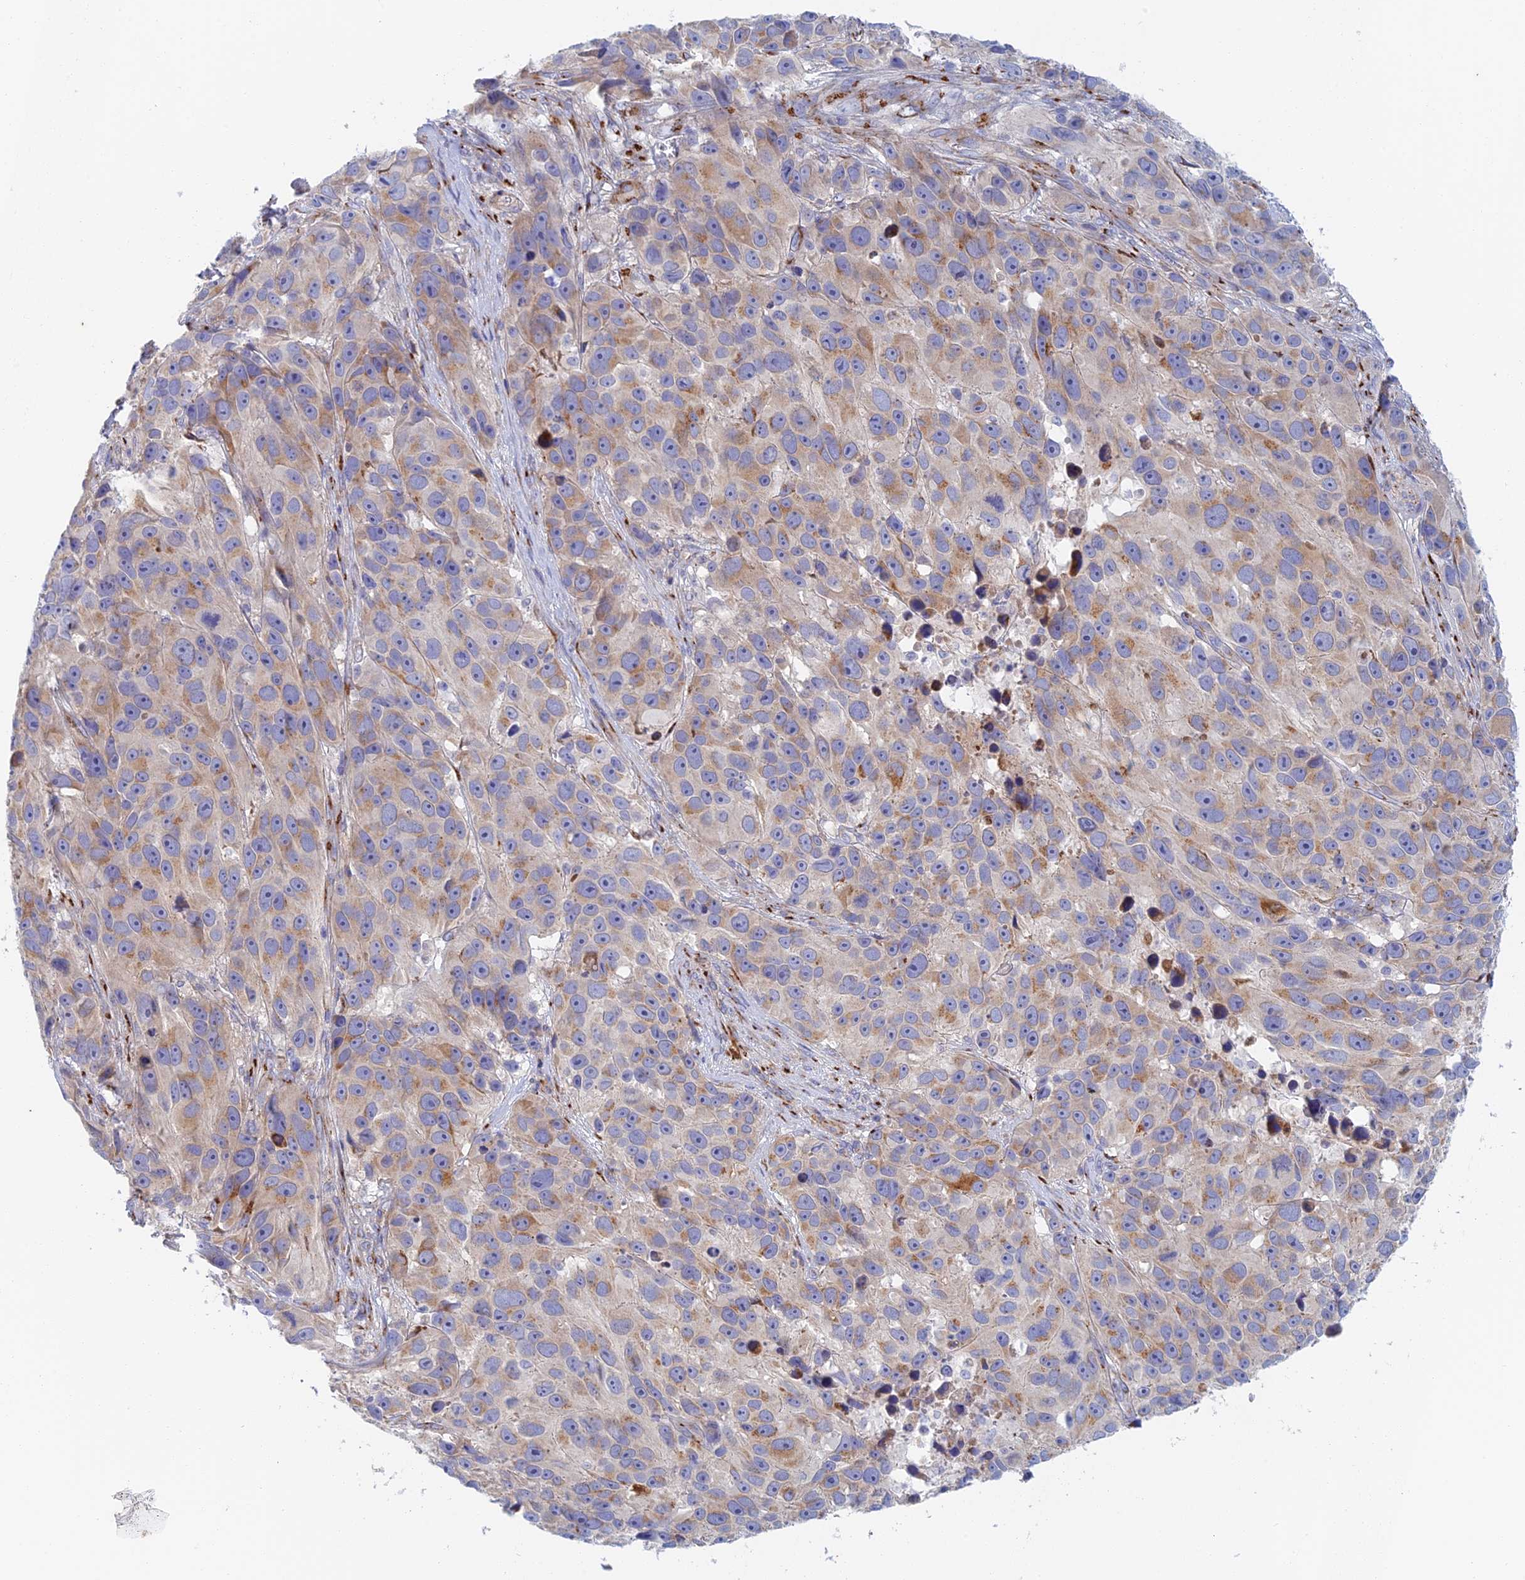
{"staining": {"intensity": "weak", "quantity": ">75%", "location": "cytoplasmic/membranous"}, "tissue": "melanoma", "cell_type": "Tumor cells", "image_type": "cancer", "snomed": [{"axis": "morphology", "description": "Malignant melanoma, NOS"}, {"axis": "topography", "description": "Skin"}], "caption": "Human melanoma stained for a protein (brown) demonstrates weak cytoplasmic/membranous positive staining in about >75% of tumor cells.", "gene": "SLC24A3", "patient": {"sex": "male", "age": 84}}